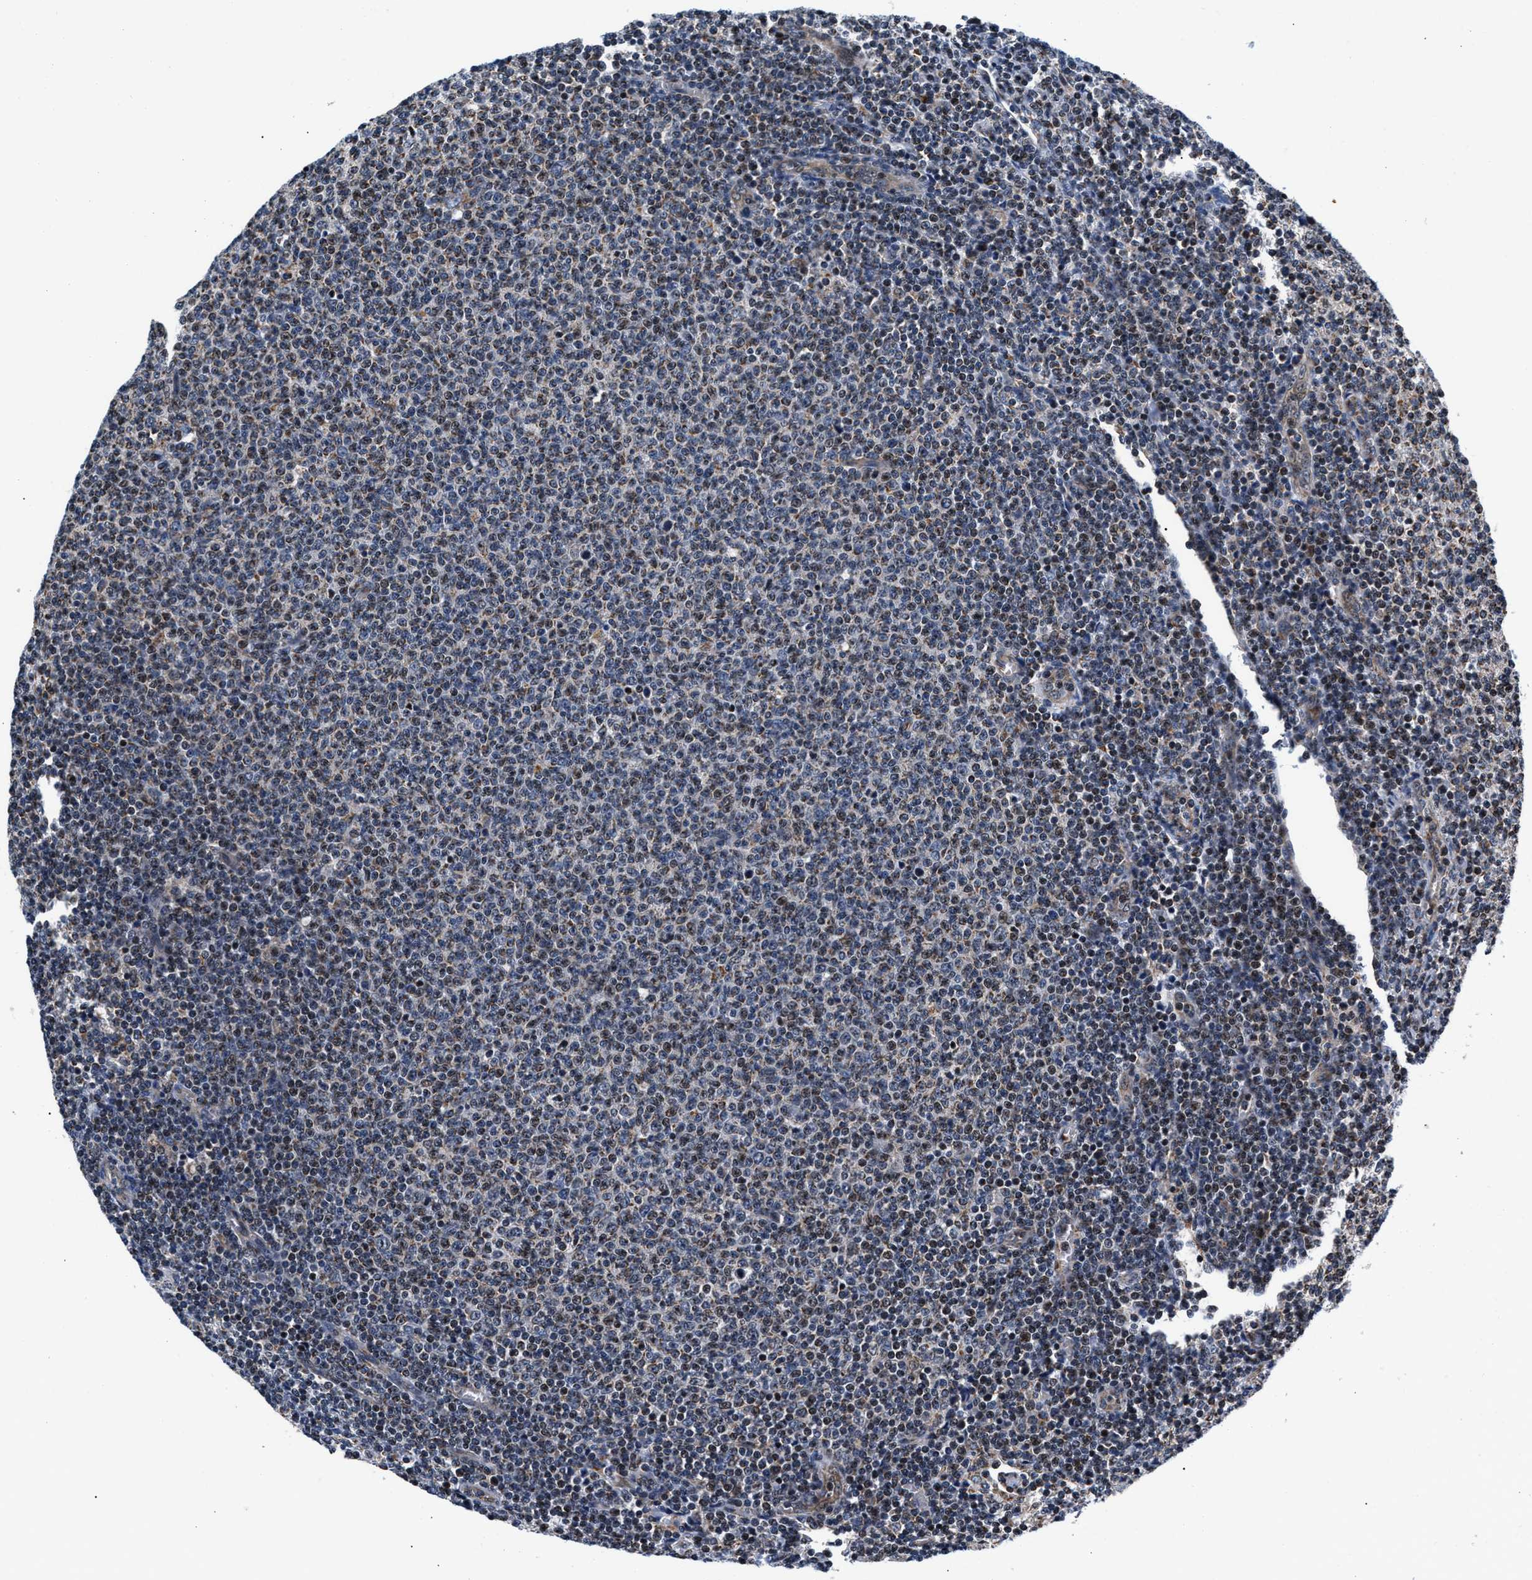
{"staining": {"intensity": "weak", "quantity": "<25%", "location": "cytoplasmic/membranous"}, "tissue": "lymphoma", "cell_type": "Tumor cells", "image_type": "cancer", "snomed": [{"axis": "morphology", "description": "Malignant lymphoma, non-Hodgkin's type, Low grade"}, {"axis": "topography", "description": "Lymph node"}], "caption": "Immunohistochemistry (IHC) micrograph of neoplastic tissue: human lymphoma stained with DAB shows no significant protein staining in tumor cells.", "gene": "SGK1", "patient": {"sex": "male", "age": 66}}